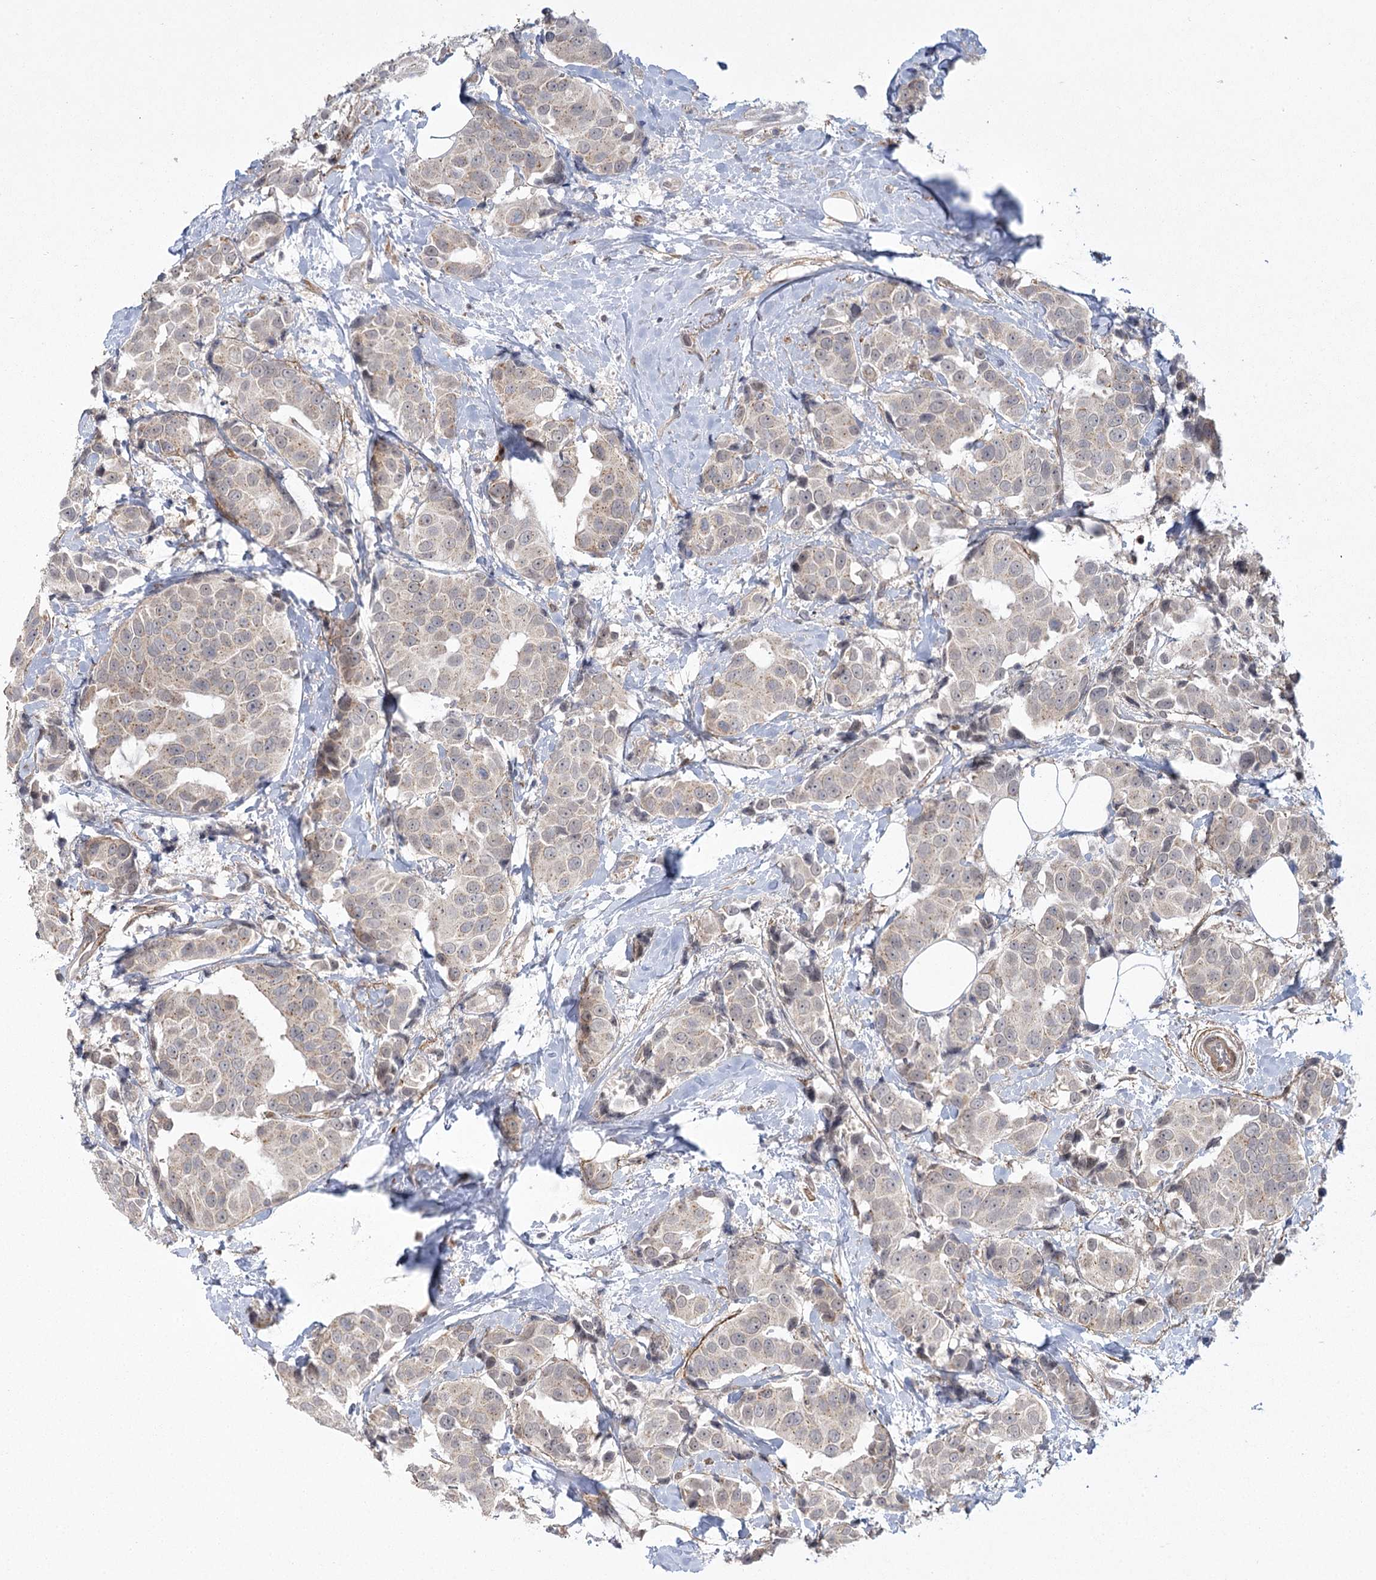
{"staining": {"intensity": "negative", "quantity": "none", "location": "none"}, "tissue": "breast cancer", "cell_type": "Tumor cells", "image_type": "cancer", "snomed": [{"axis": "morphology", "description": "Normal tissue, NOS"}, {"axis": "morphology", "description": "Duct carcinoma"}, {"axis": "topography", "description": "Breast"}], "caption": "DAB (3,3'-diaminobenzidine) immunohistochemical staining of human breast invasive ductal carcinoma shows no significant staining in tumor cells.", "gene": "MED28", "patient": {"sex": "female", "age": 39}}